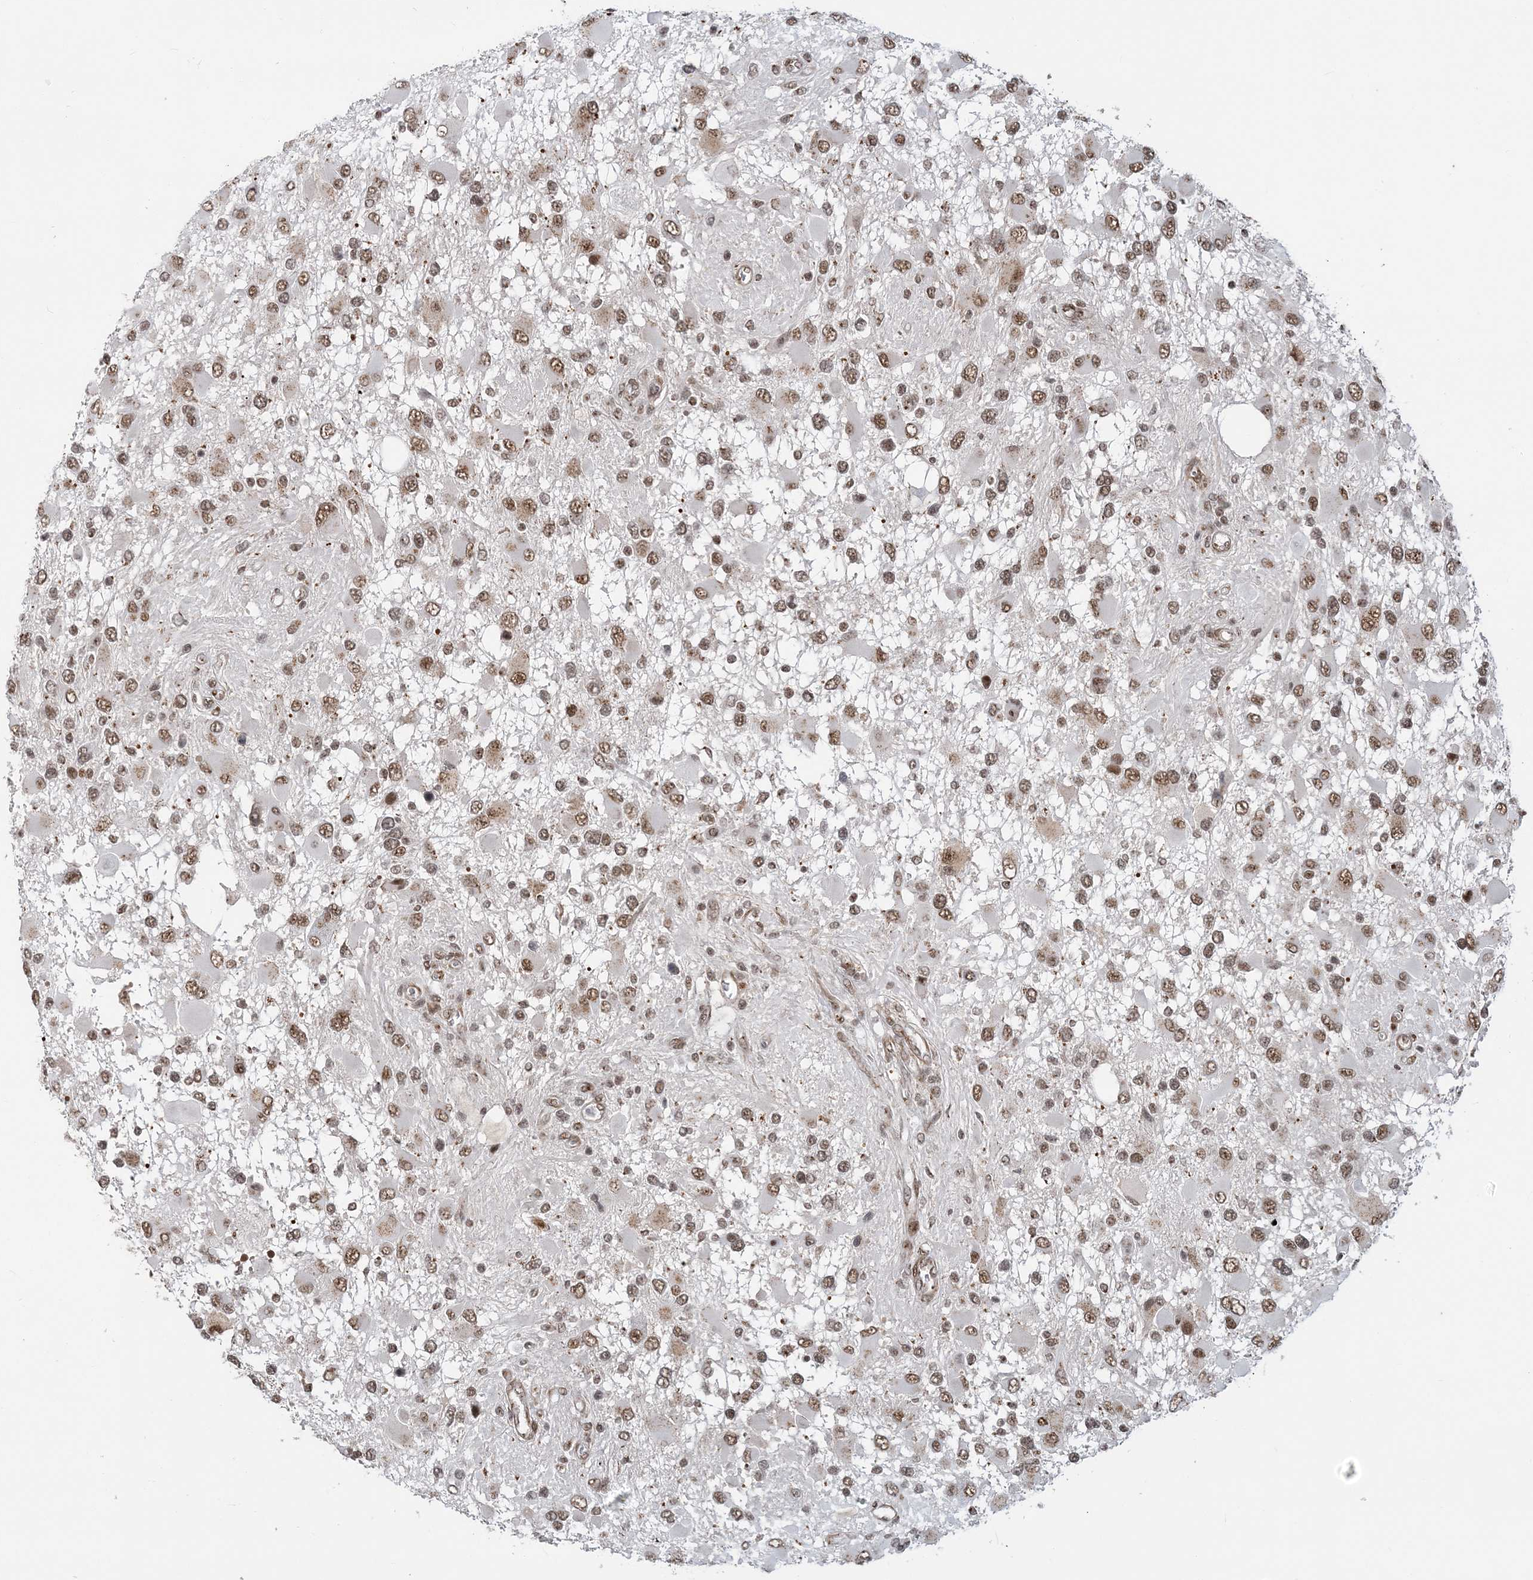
{"staining": {"intensity": "moderate", "quantity": ">75%", "location": "nuclear"}, "tissue": "glioma", "cell_type": "Tumor cells", "image_type": "cancer", "snomed": [{"axis": "morphology", "description": "Glioma, malignant, High grade"}, {"axis": "topography", "description": "Brain"}], "caption": "Immunohistochemistry (IHC) image of glioma stained for a protein (brown), which displays medium levels of moderate nuclear positivity in approximately >75% of tumor cells.", "gene": "PLRG1", "patient": {"sex": "male", "age": 53}}